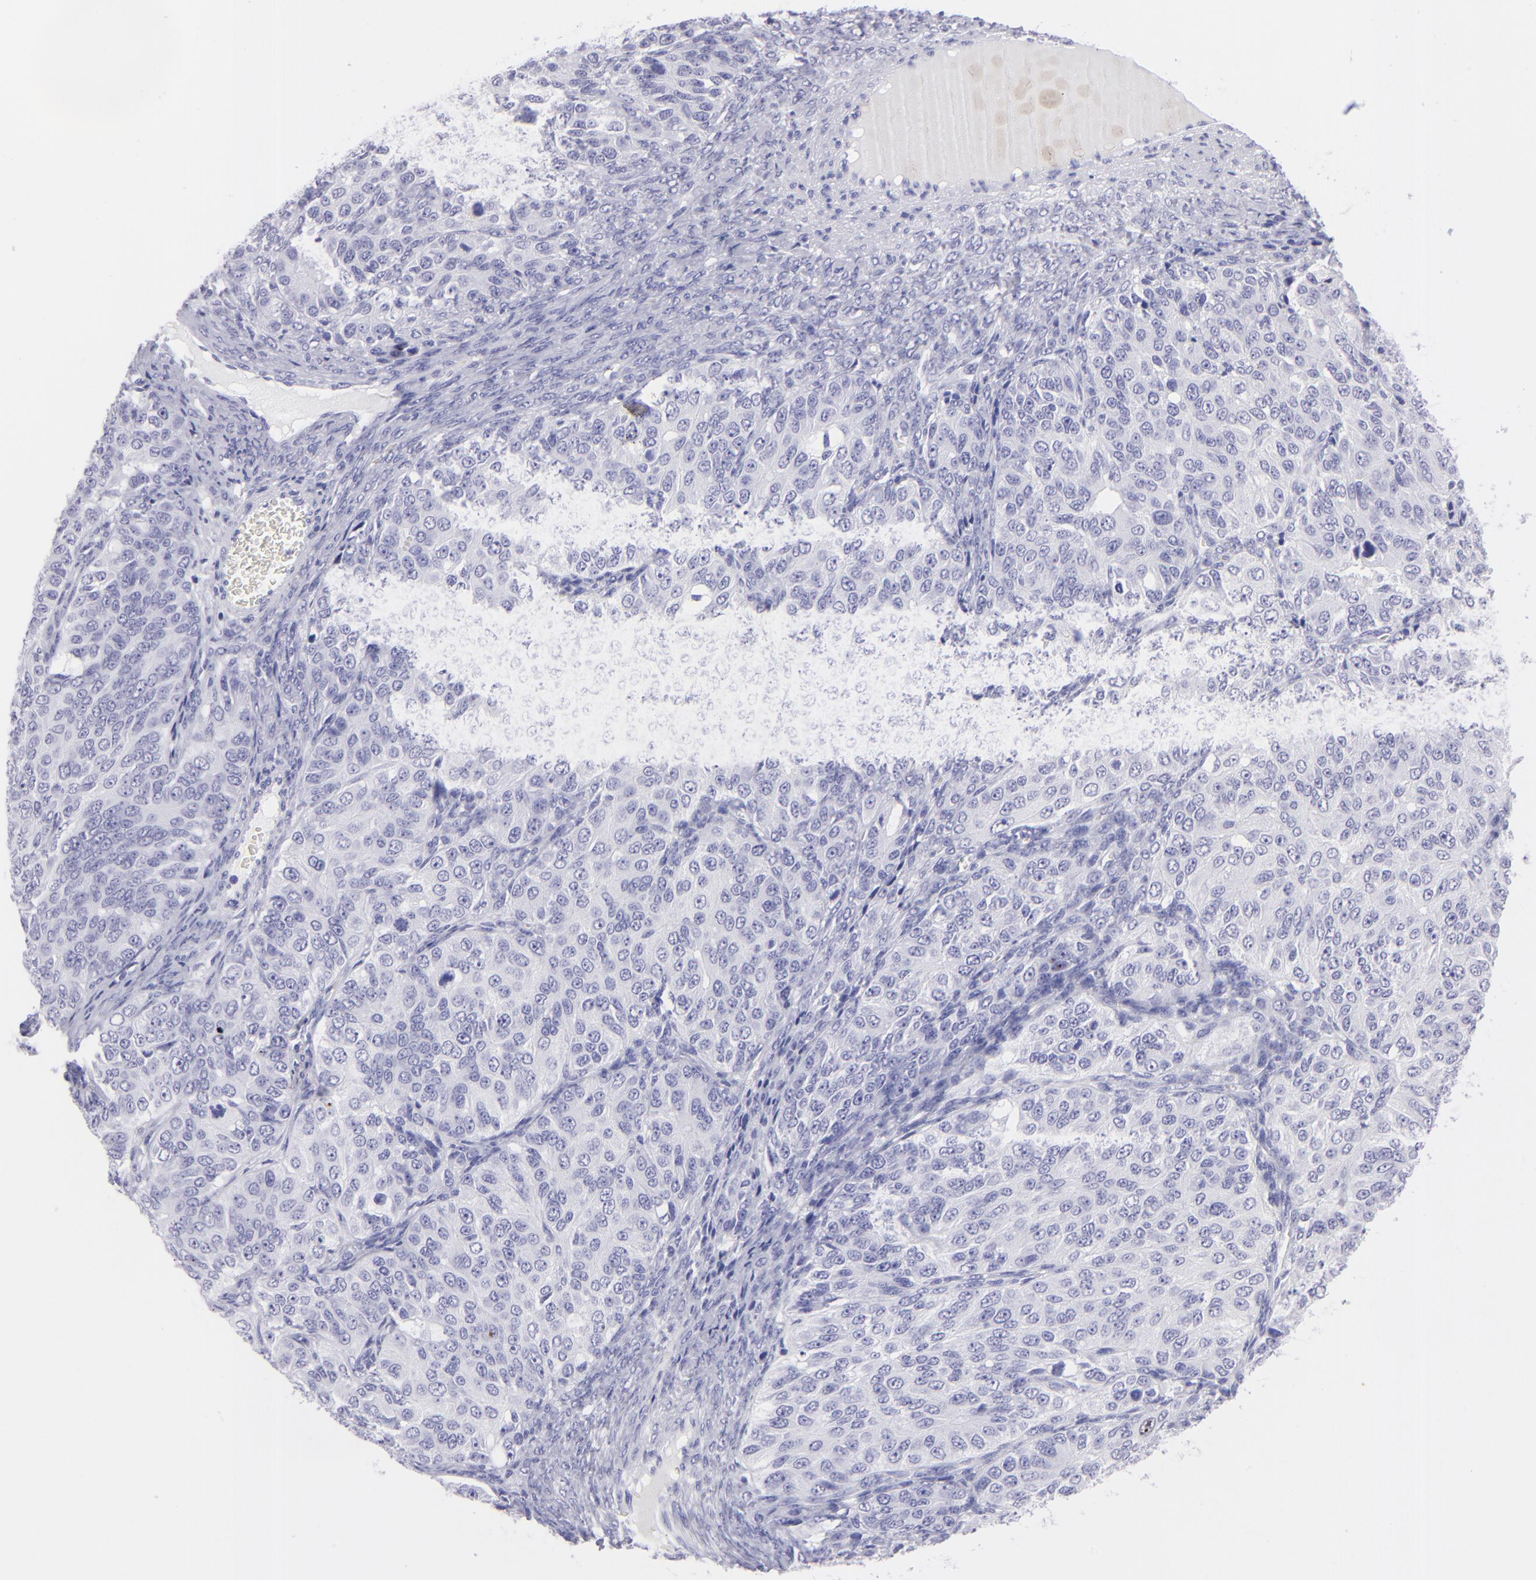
{"staining": {"intensity": "negative", "quantity": "none", "location": "none"}, "tissue": "ovarian cancer", "cell_type": "Tumor cells", "image_type": "cancer", "snomed": [{"axis": "morphology", "description": "Carcinoma, endometroid"}, {"axis": "topography", "description": "Ovary"}], "caption": "Ovarian endometroid carcinoma was stained to show a protein in brown. There is no significant positivity in tumor cells. Nuclei are stained in blue.", "gene": "SLC1A3", "patient": {"sex": "female", "age": 51}}